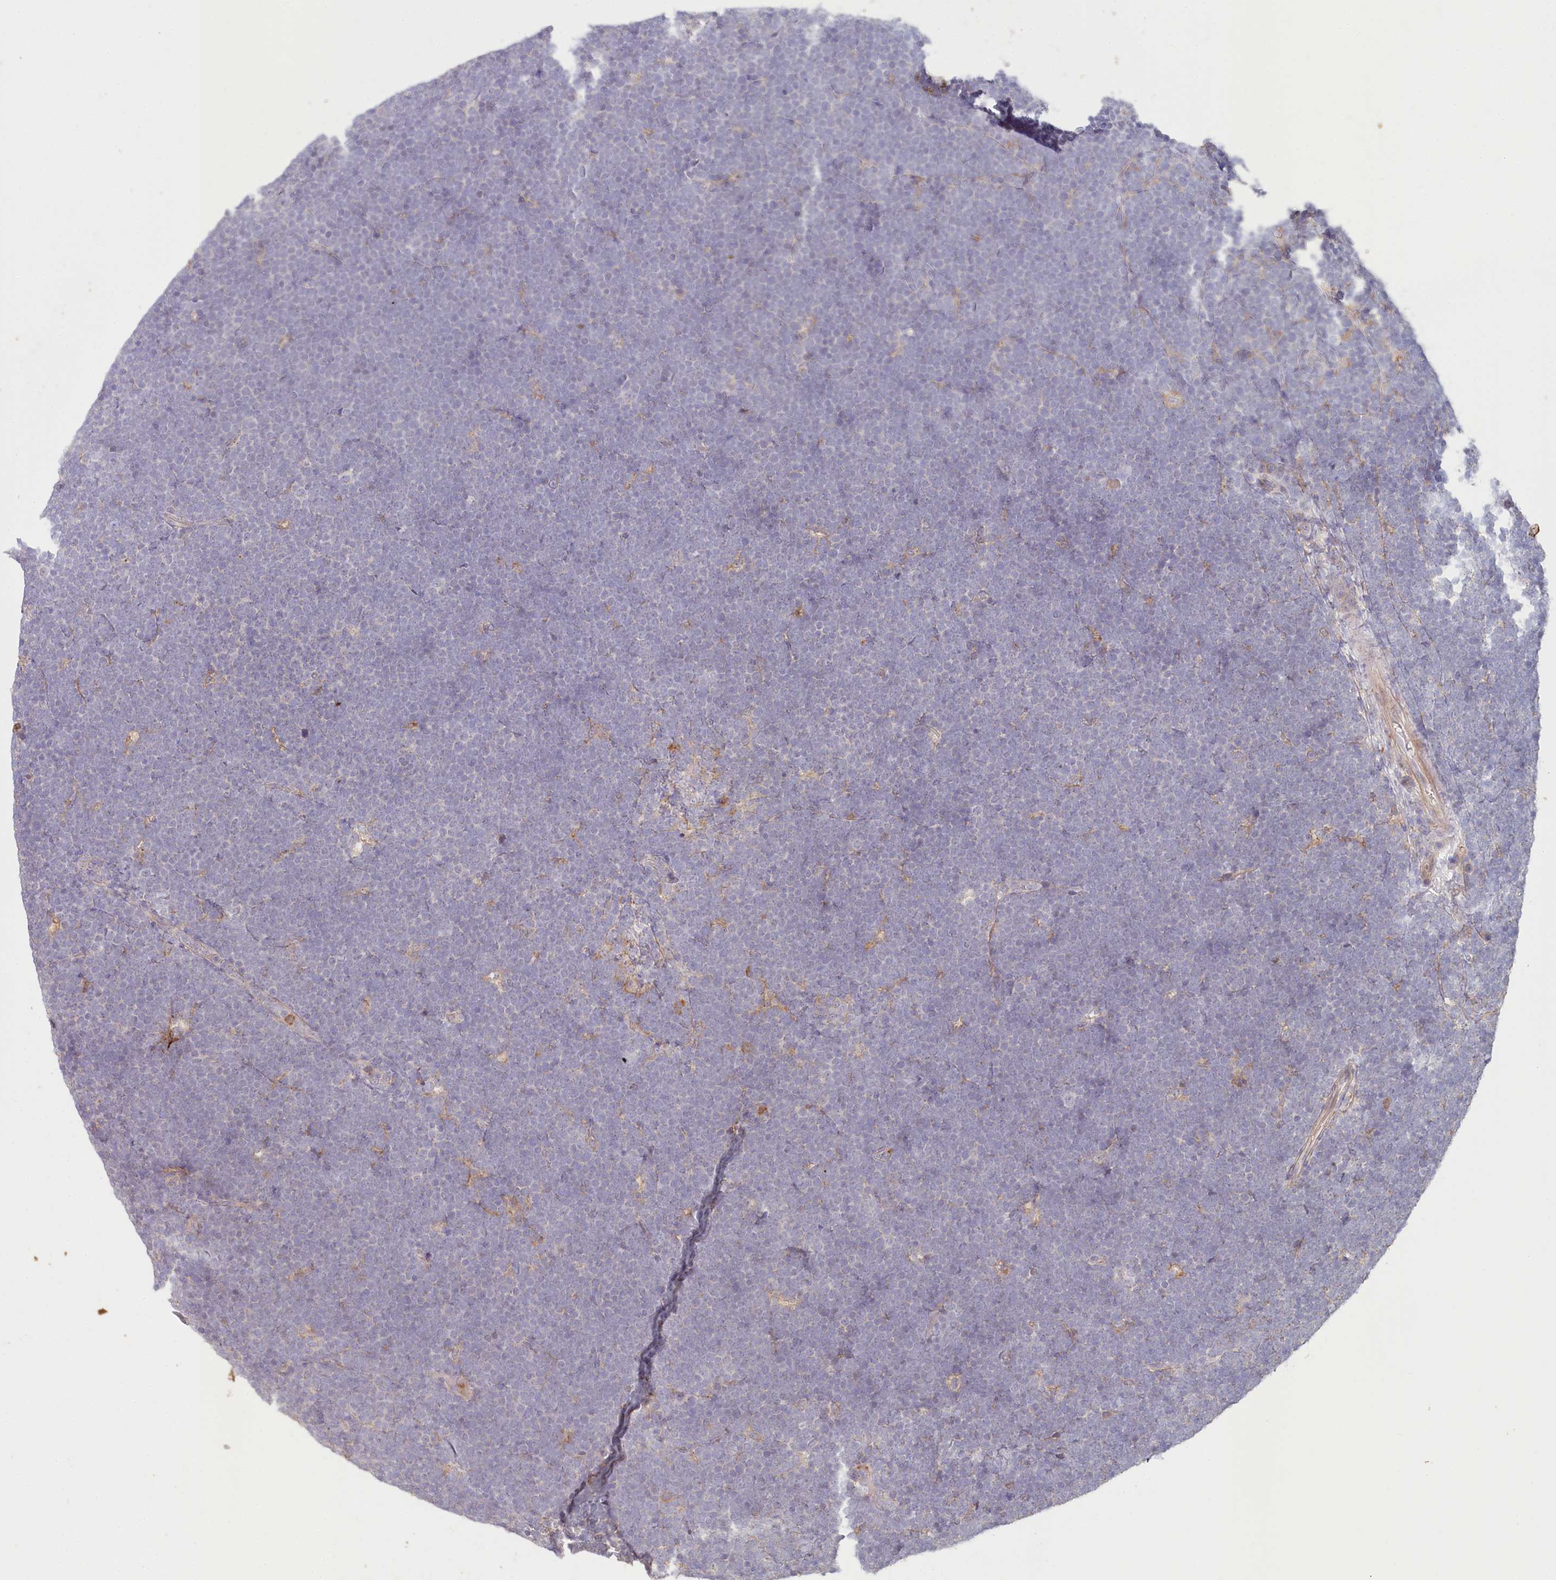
{"staining": {"intensity": "negative", "quantity": "none", "location": "none"}, "tissue": "lymphoma", "cell_type": "Tumor cells", "image_type": "cancer", "snomed": [{"axis": "morphology", "description": "Malignant lymphoma, non-Hodgkin's type, High grade"}, {"axis": "topography", "description": "Lymph node"}], "caption": "Tumor cells show no significant protein positivity in lymphoma.", "gene": "ALDH3B1", "patient": {"sex": "male", "age": 13}}